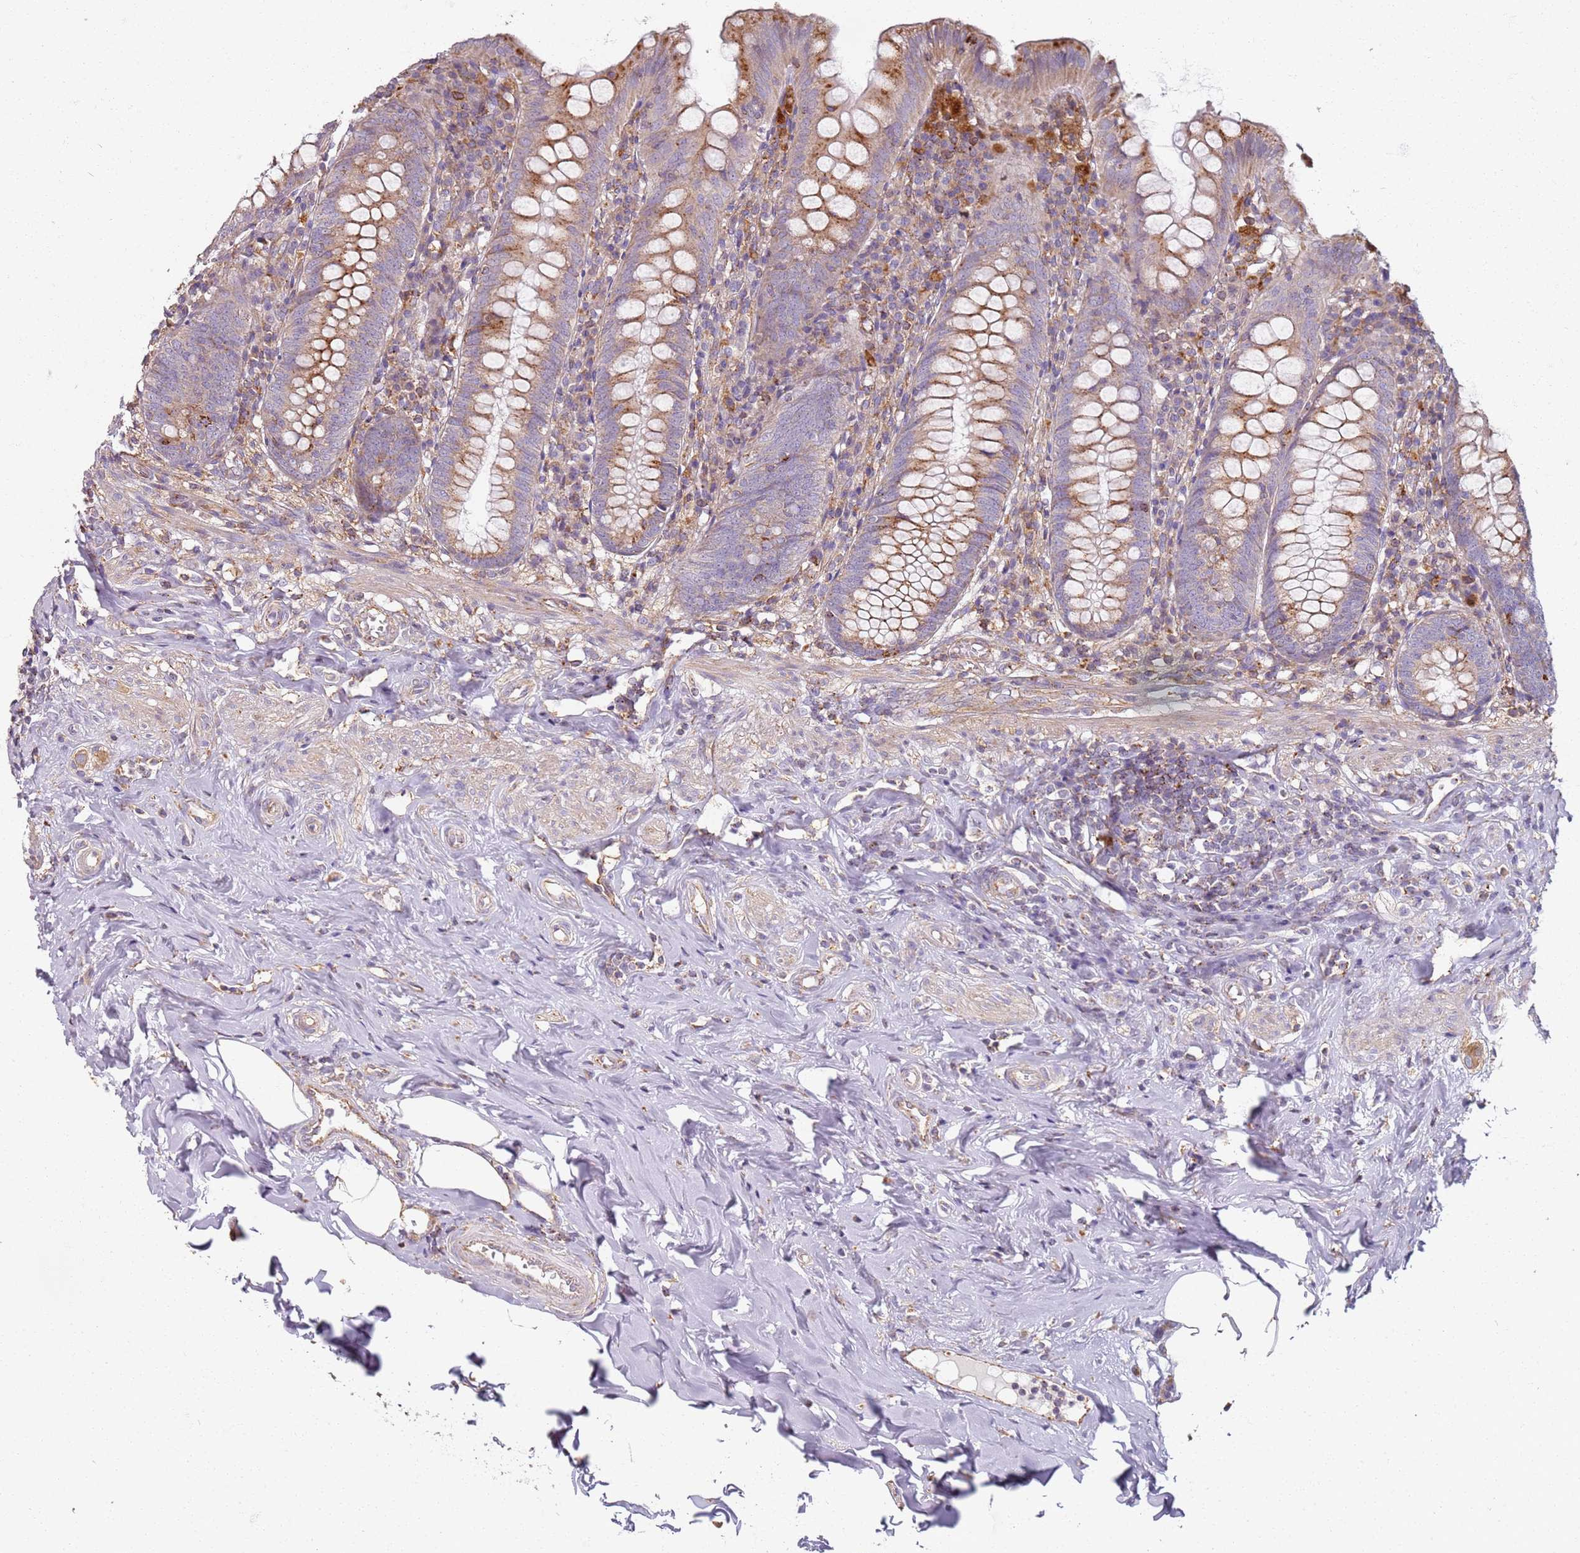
{"staining": {"intensity": "moderate", "quantity": ">75%", "location": "cytoplasmic/membranous"}, "tissue": "appendix", "cell_type": "Glandular cells", "image_type": "normal", "snomed": [{"axis": "morphology", "description": "Normal tissue, NOS"}, {"axis": "topography", "description": "Appendix"}], "caption": "Immunohistochemistry (IHC) micrograph of benign human appendix stained for a protein (brown), which demonstrates medium levels of moderate cytoplasmic/membranous staining in approximately >75% of glandular cells.", "gene": "PROKR2", "patient": {"sex": "female", "age": 54}}